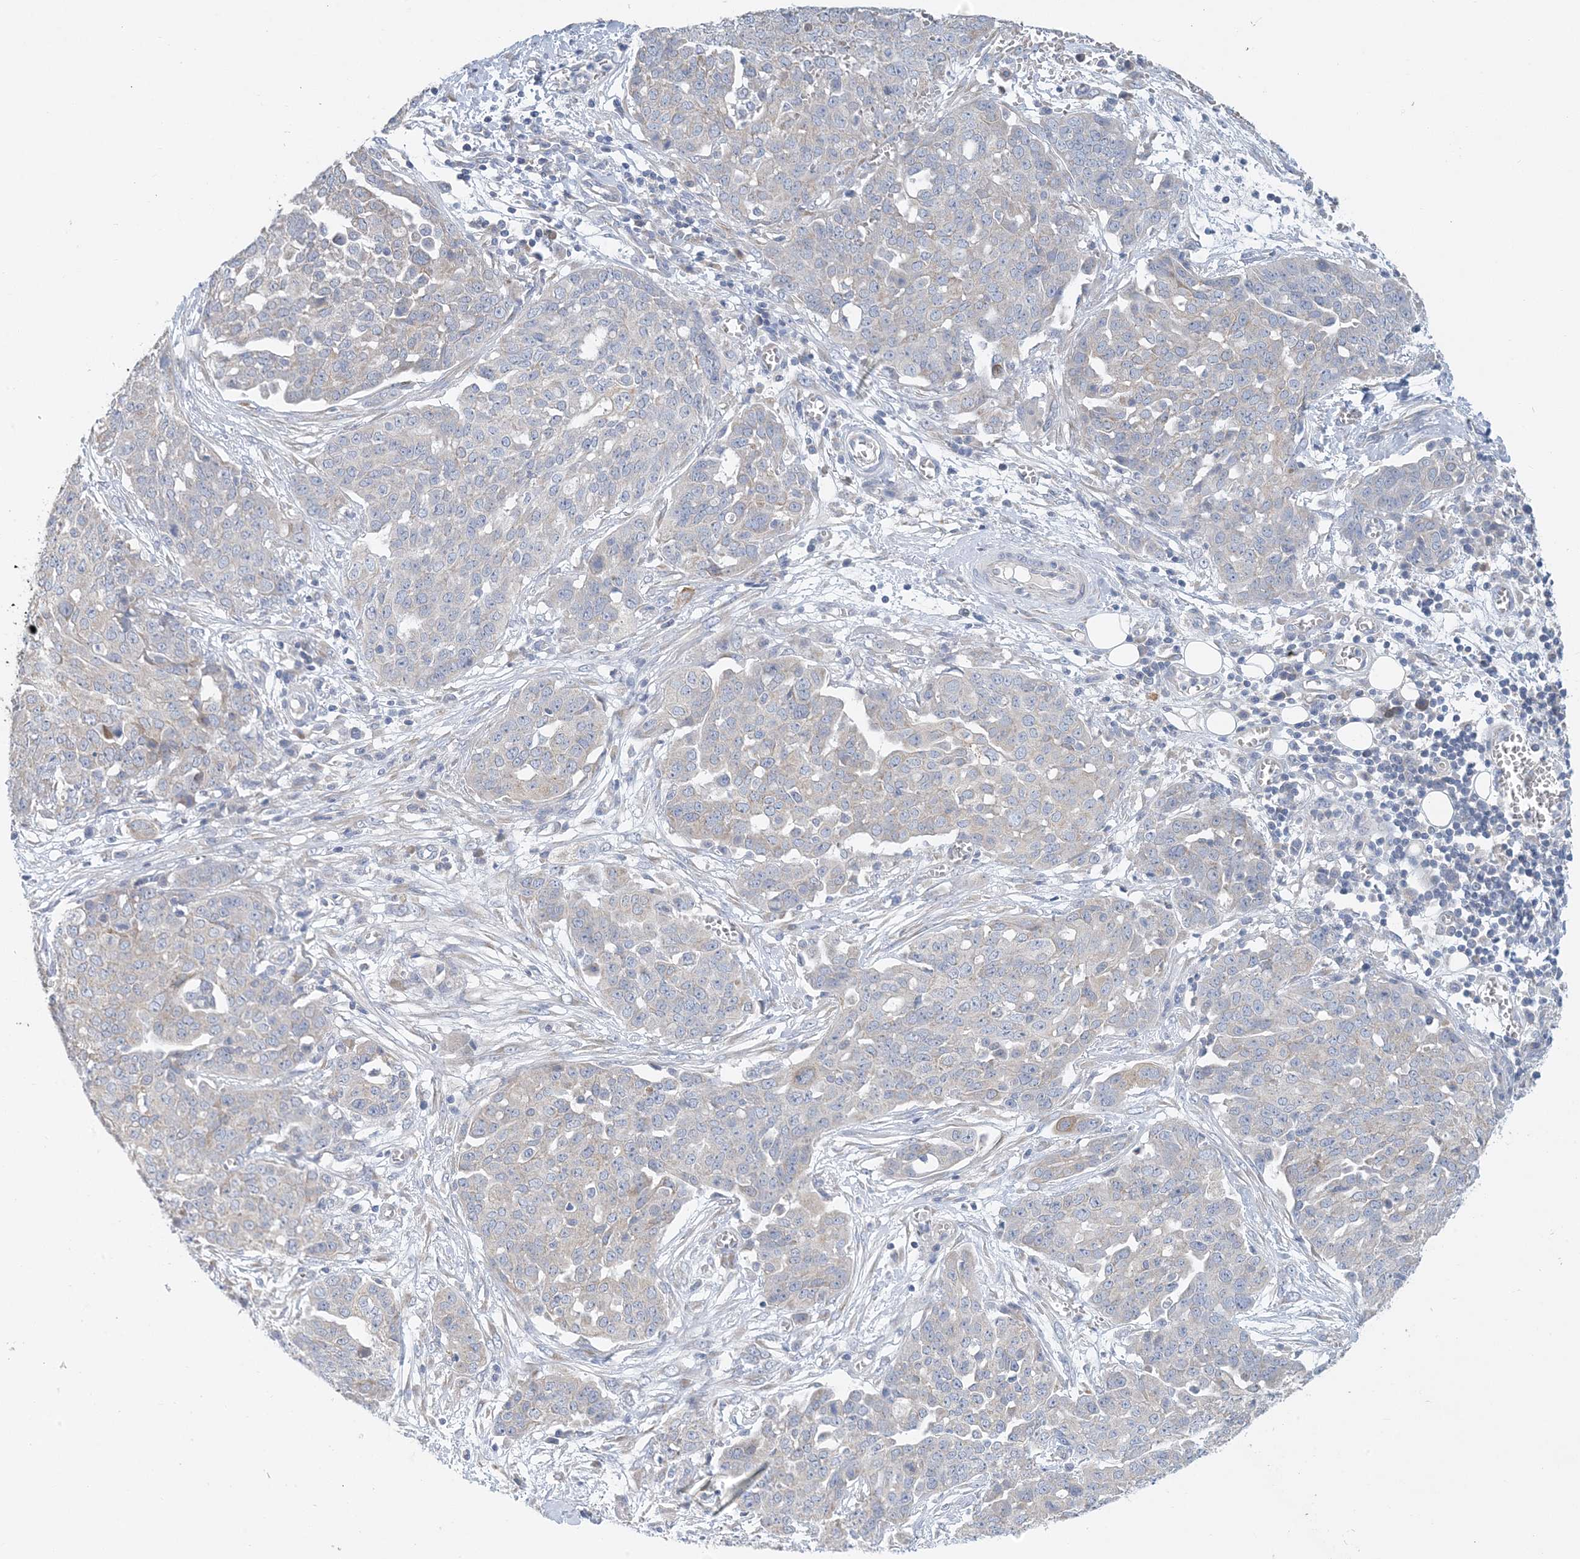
{"staining": {"intensity": "negative", "quantity": "none", "location": "none"}, "tissue": "ovarian cancer", "cell_type": "Tumor cells", "image_type": "cancer", "snomed": [{"axis": "morphology", "description": "Cystadenocarcinoma, serous, NOS"}, {"axis": "topography", "description": "Soft tissue"}, {"axis": "topography", "description": "Ovary"}], "caption": "Human ovarian cancer stained for a protein using immunohistochemistry (IHC) displays no positivity in tumor cells.", "gene": "ZCCHC18", "patient": {"sex": "female", "age": 57}}